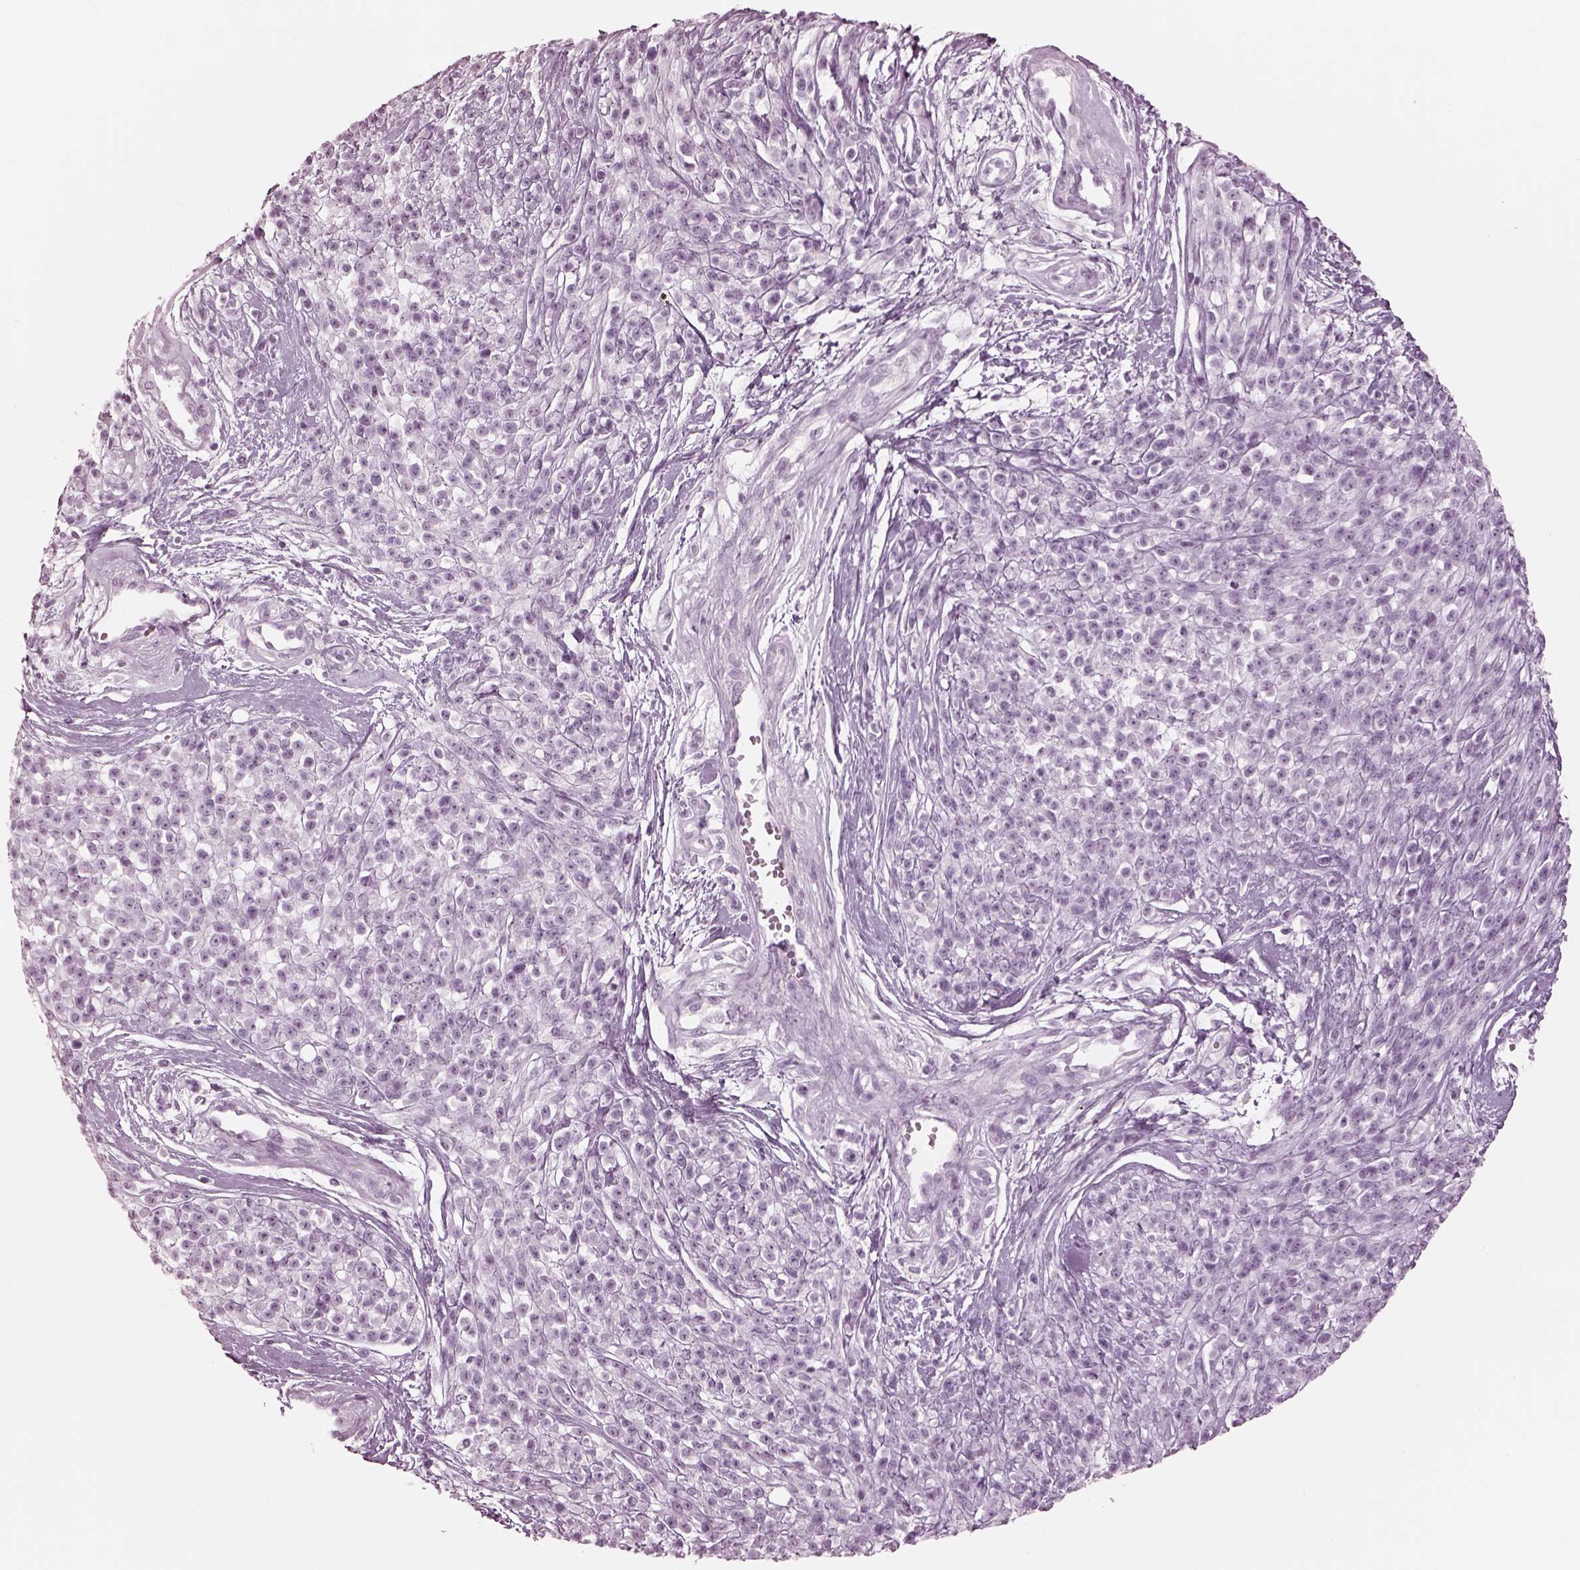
{"staining": {"intensity": "negative", "quantity": "none", "location": "none"}, "tissue": "melanoma", "cell_type": "Tumor cells", "image_type": "cancer", "snomed": [{"axis": "morphology", "description": "Malignant melanoma, NOS"}, {"axis": "topography", "description": "Skin"}, {"axis": "topography", "description": "Skin of trunk"}], "caption": "Immunohistochemistry of human malignant melanoma demonstrates no staining in tumor cells.", "gene": "OPN4", "patient": {"sex": "male", "age": 74}}